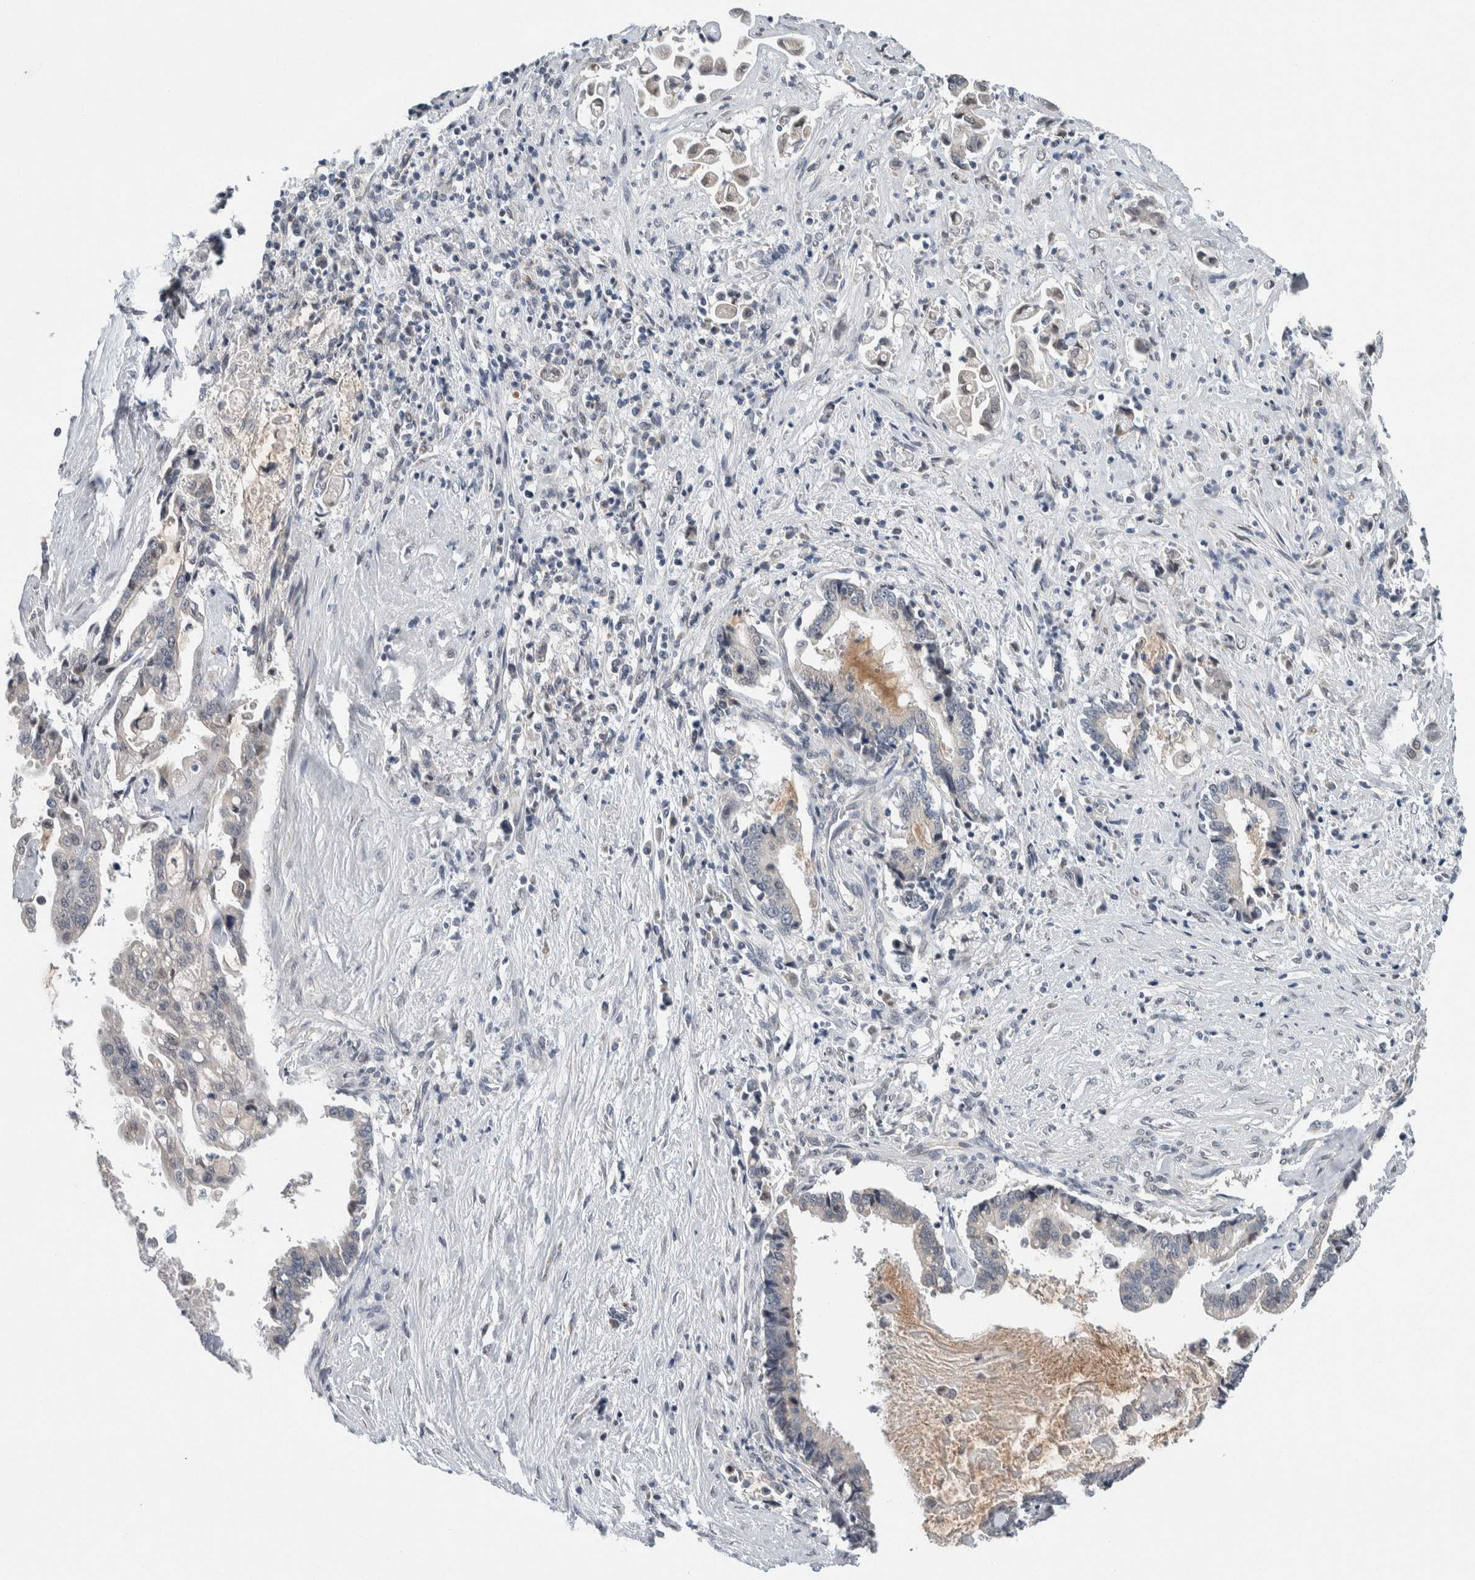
{"staining": {"intensity": "negative", "quantity": "none", "location": "none"}, "tissue": "liver cancer", "cell_type": "Tumor cells", "image_type": "cancer", "snomed": [{"axis": "morphology", "description": "Cholangiocarcinoma"}, {"axis": "topography", "description": "Liver"}], "caption": "Image shows no protein positivity in tumor cells of liver cancer tissue. (DAB immunohistochemistry with hematoxylin counter stain).", "gene": "NEUROD1", "patient": {"sex": "male", "age": 57}}